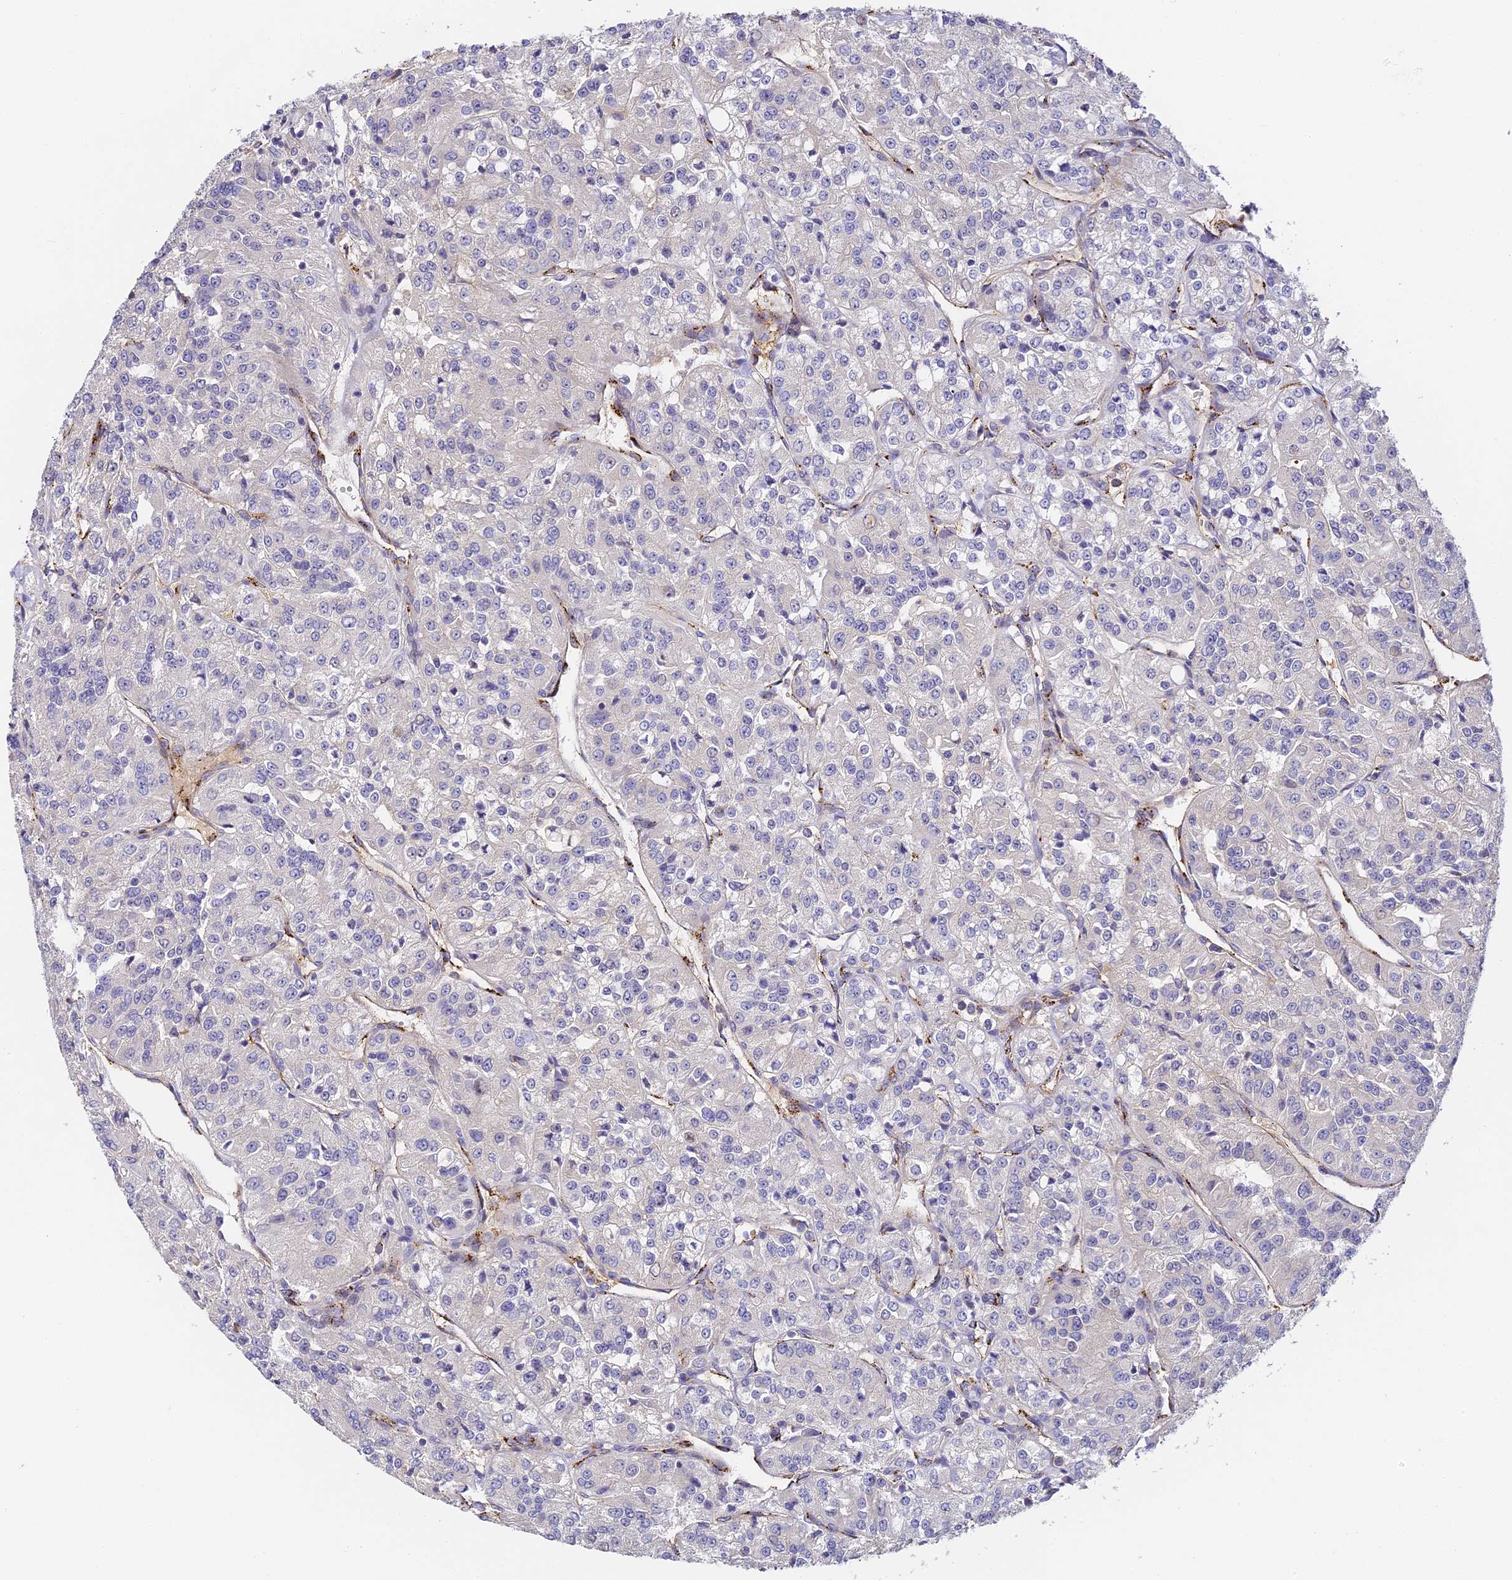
{"staining": {"intensity": "negative", "quantity": "none", "location": "none"}, "tissue": "renal cancer", "cell_type": "Tumor cells", "image_type": "cancer", "snomed": [{"axis": "morphology", "description": "Adenocarcinoma, NOS"}, {"axis": "topography", "description": "Kidney"}], "caption": "Immunohistochemistry photomicrograph of neoplastic tissue: human adenocarcinoma (renal) stained with DAB (3,3'-diaminobenzidine) shows no significant protein positivity in tumor cells.", "gene": "DNAAF10", "patient": {"sex": "female", "age": 63}}